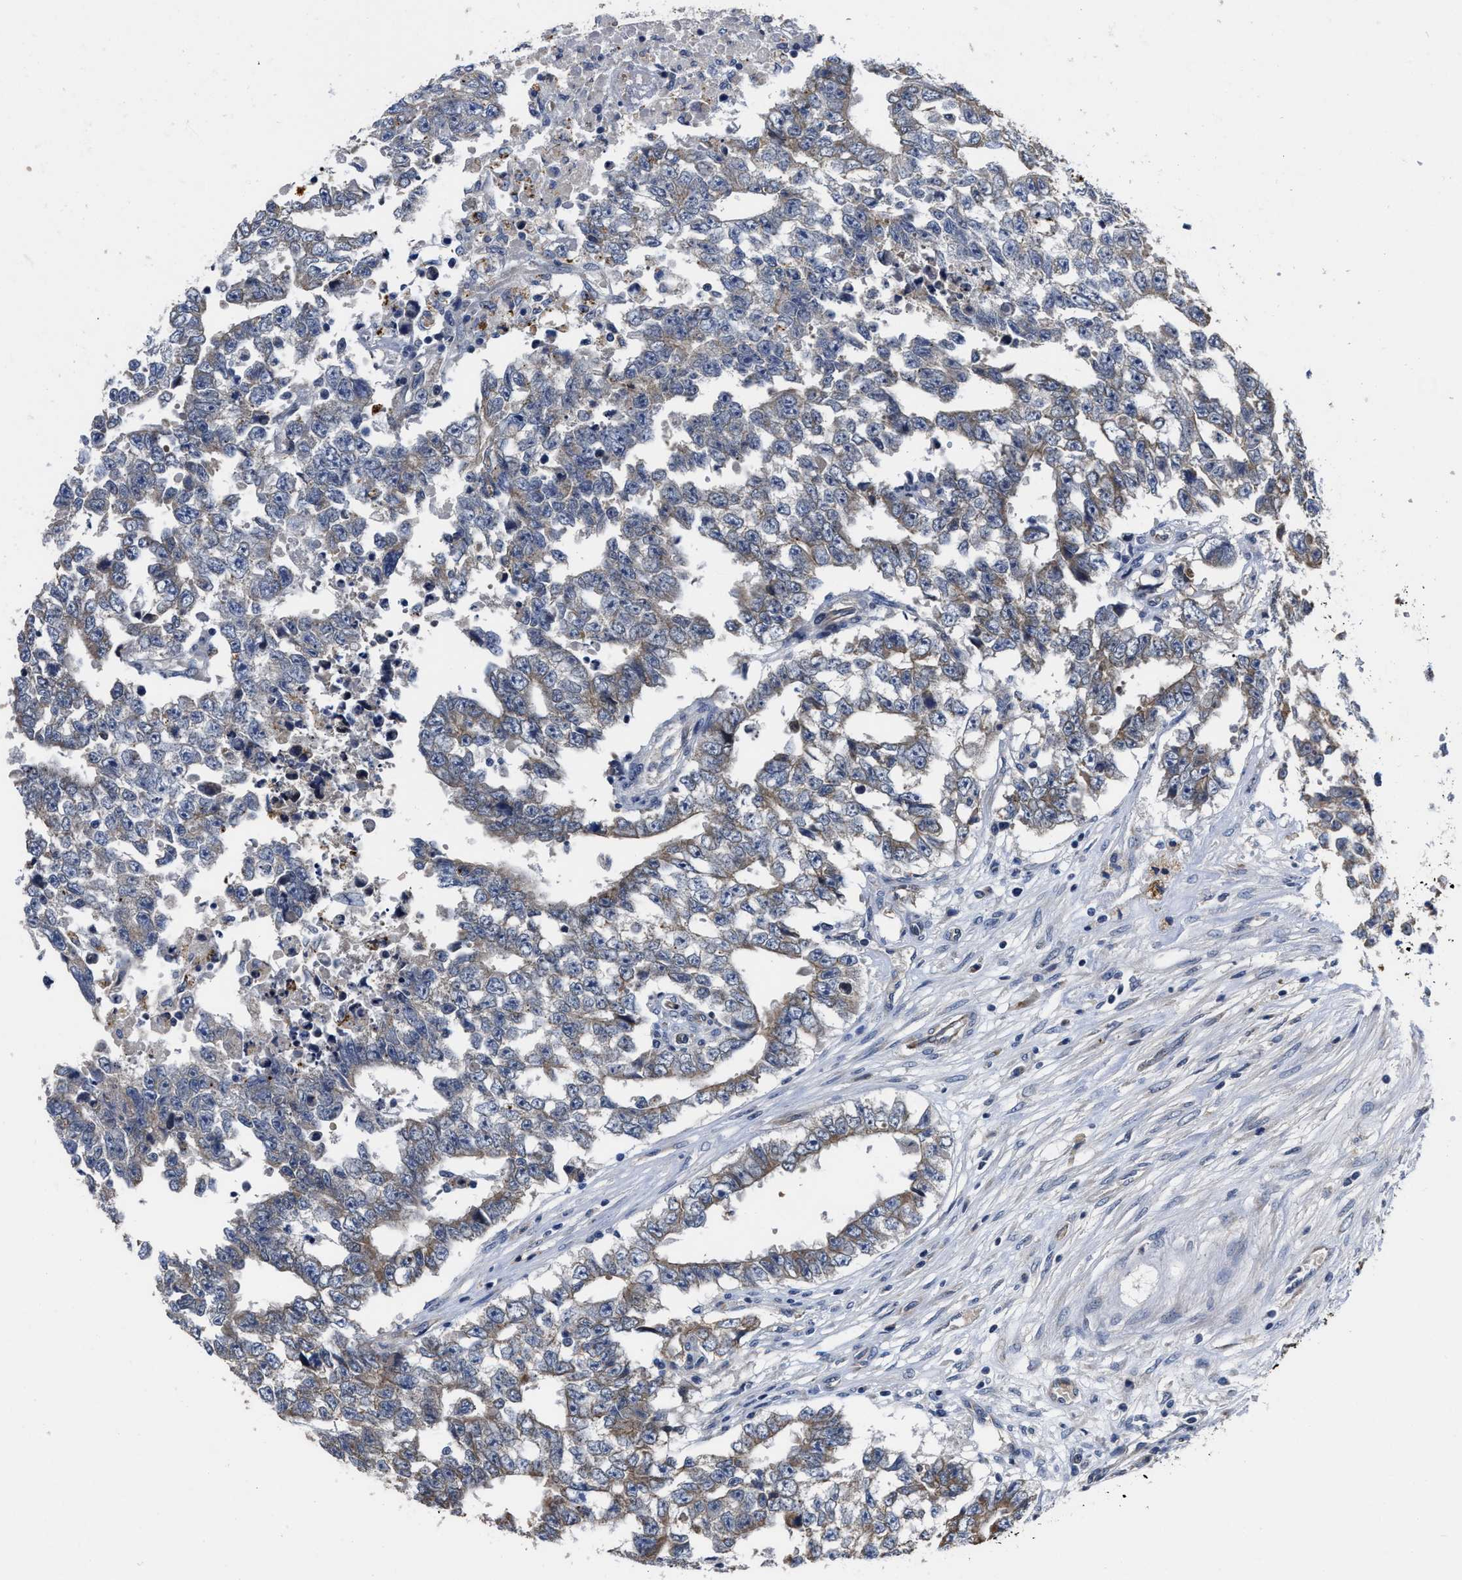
{"staining": {"intensity": "weak", "quantity": "25%-75%", "location": "cytoplasmic/membranous"}, "tissue": "testis cancer", "cell_type": "Tumor cells", "image_type": "cancer", "snomed": [{"axis": "morphology", "description": "Carcinoma, Embryonal, NOS"}, {"axis": "topography", "description": "Testis"}], "caption": "Weak cytoplasmic/membranous protein positivity is seen in approximately 25%-75% of tumor cells in testis embryonal carcinoma.", "gene": "GHITM", "patient": {"sex": "male", "age": 25}}